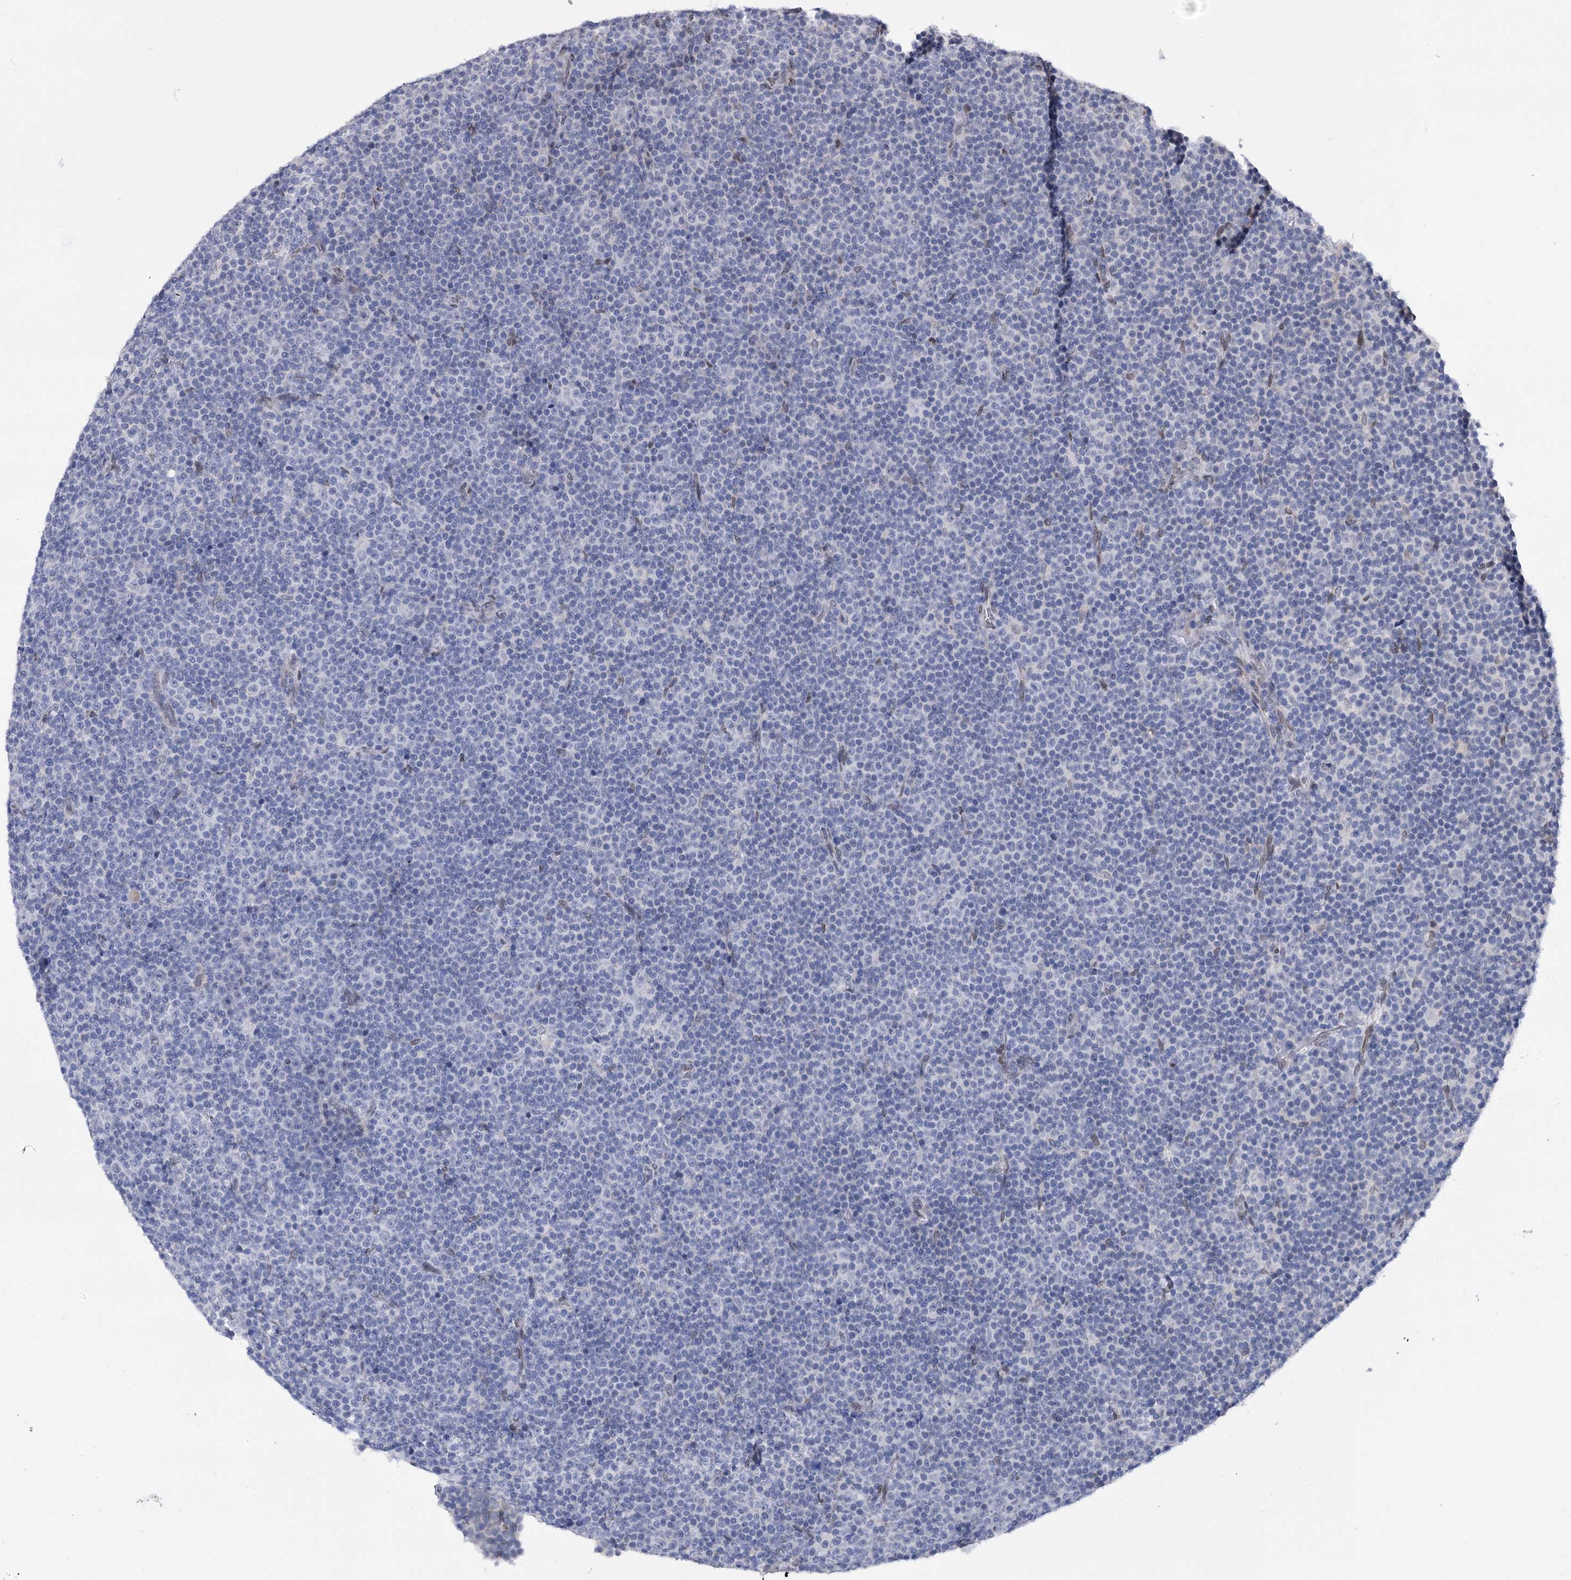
{"staining": {"intensity": "negative", "quantity": "none", "location": "none"}, "tissue": "lymphoma", "cell_type": "Tumor cells", "image_type": "cancer", "snomed": [{"axis": "morphology", "description": "Malignant lymphoma, non-Hodgkin's type, Low grade"}, {"axis": "topography", "description": "Lymph node"}], "caption": "Immunohistochemistry of human low-grade malignant lymphoma, non-Hodgkin's type demonstrates no staining in tumor cells. (Brightfield microscopy of DAB immunohistochemistry at high magnification).", "gene": "TMEM201", "patient": {"sex": "female", "age": 67}}